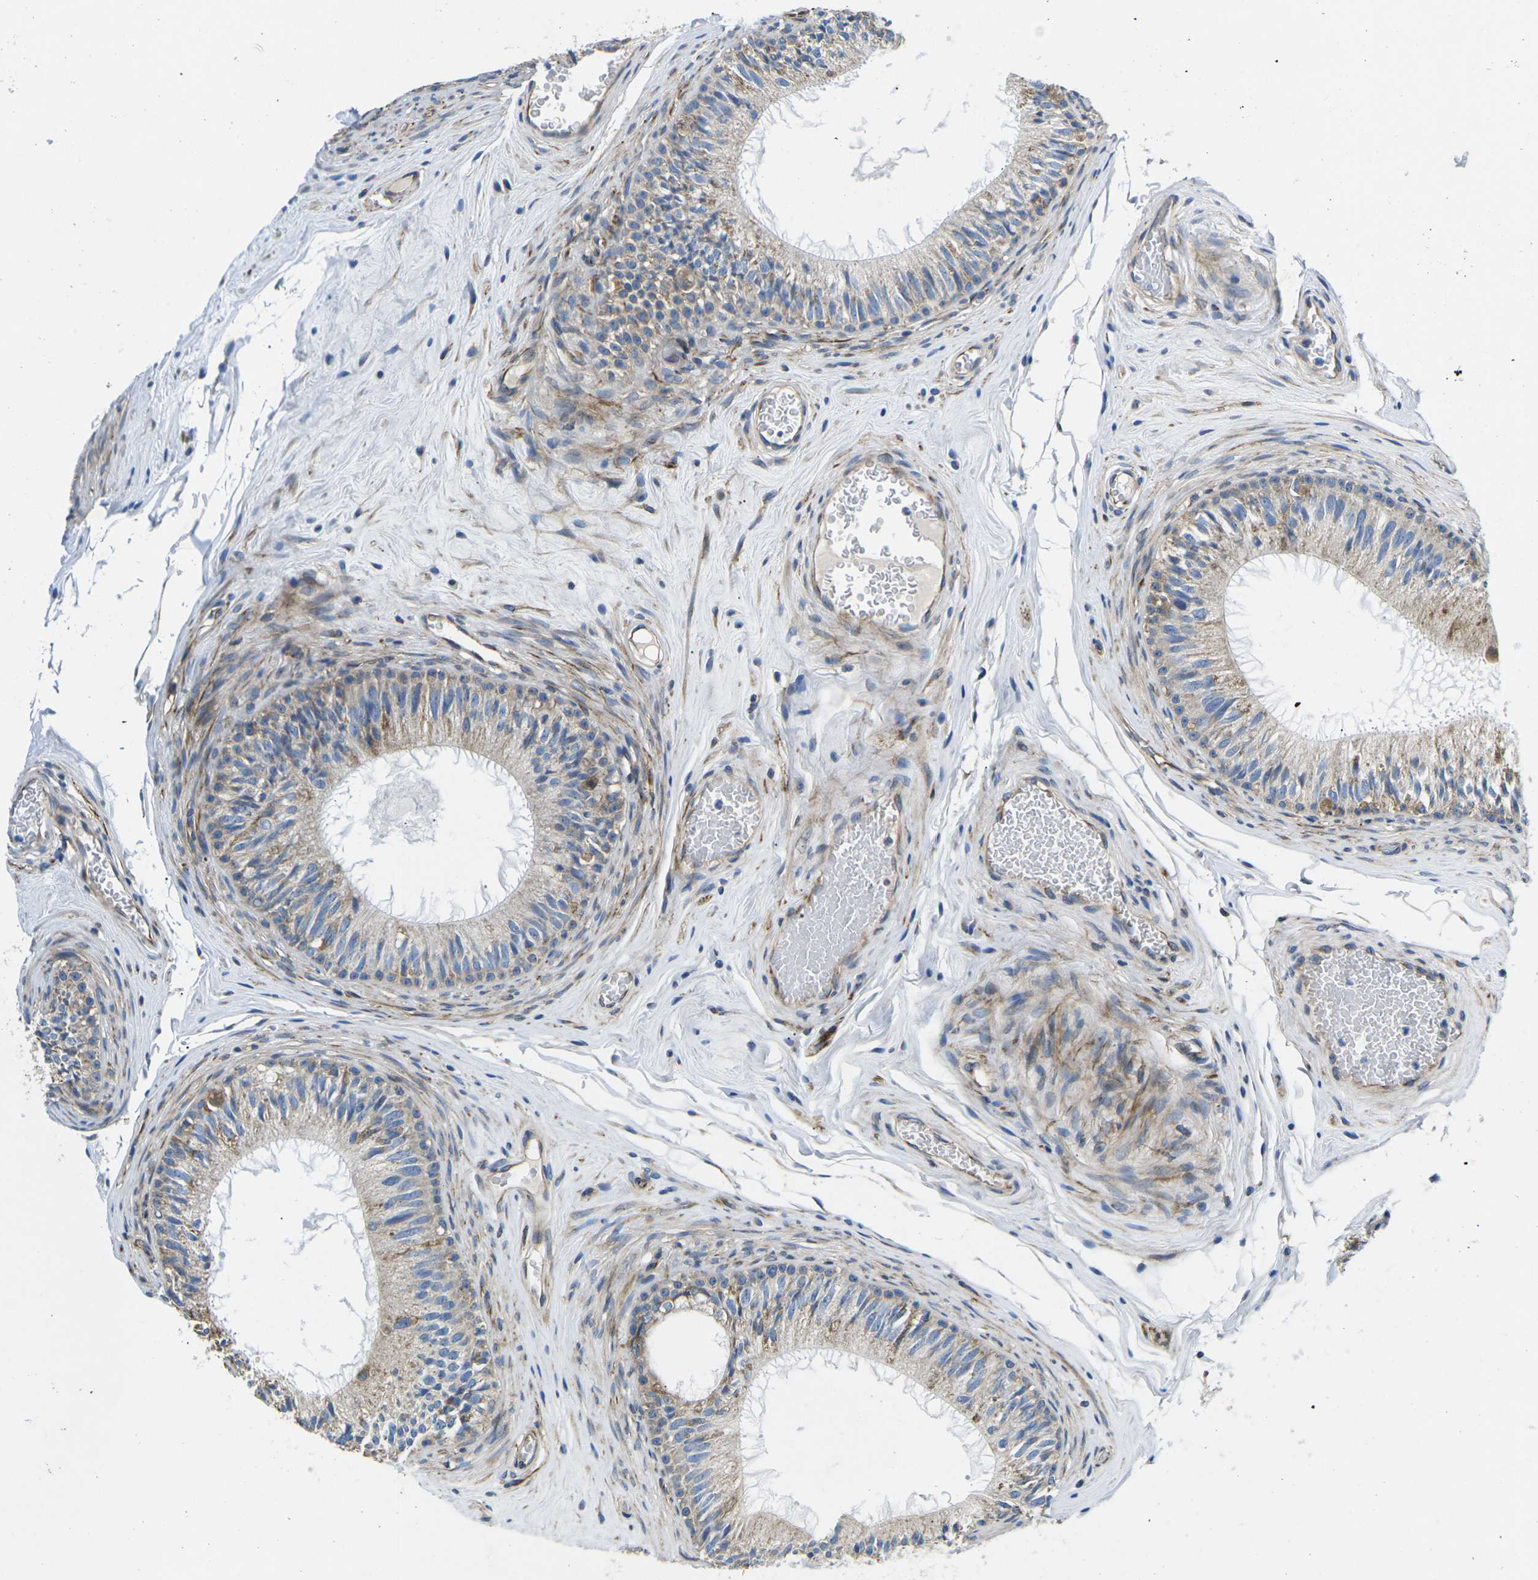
{"staining": {"intensity": "weak", "quantity": ">75%", "location": "cytoplasmic/membranous"}, "tissue": "epididymis", "cell_type": "Glandular cells", "image_type": "normal", "snomed": [{"axis": "morphology", "description": "Normal tissue, NOS"}, {"axis": "topography", "description": "Testis"}, {"axis": "topography", "description": "Epididymis"}], "caption": "Immunohistochemical staining of normal human epididymis shows weak cytoplasmic/membranous protein positivity in about >75% of glandular cells.", "gene": "TMEFF2", "patient": {"sex": "male", "age": 36}}